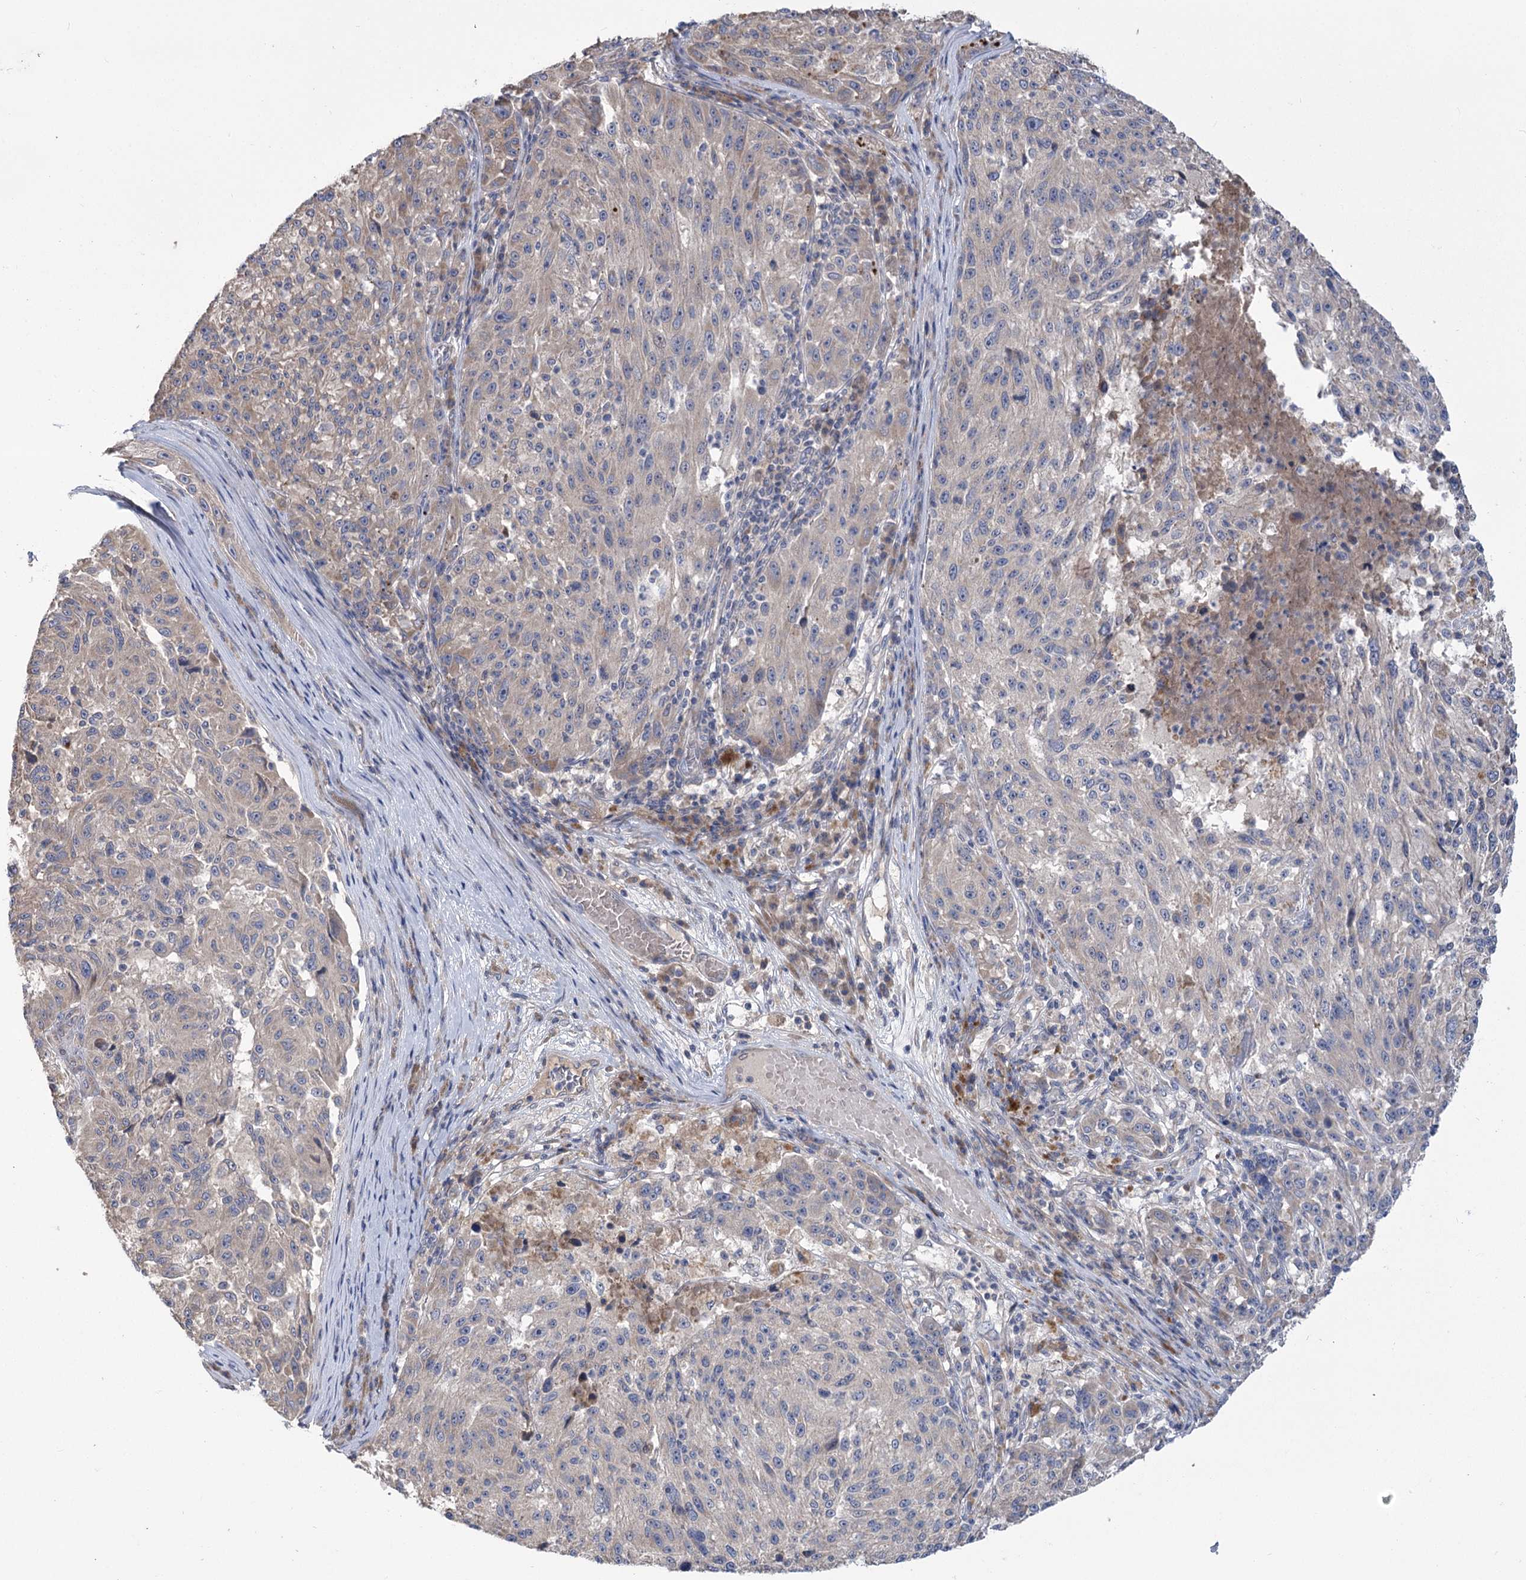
{"staining": {"intensity": "negative", "quantity": "none", "location": "none"}, "tissue": "melanoma", "cell_type": "Tumor cells", "image_type": "cancer", "snomed": [{"axis": "morphology", "description": "Malignant melanoma, NOS"}, {"axis": "topography", "description": "Skin"}], "caption": "IHC photomicrograph of neoplastic tissue: human melanoma stained with DAB demonstrates no significant protein positivity in tumor cells.", "gene": "PBLD", "patient": {"sex": "male", "age": 53}}